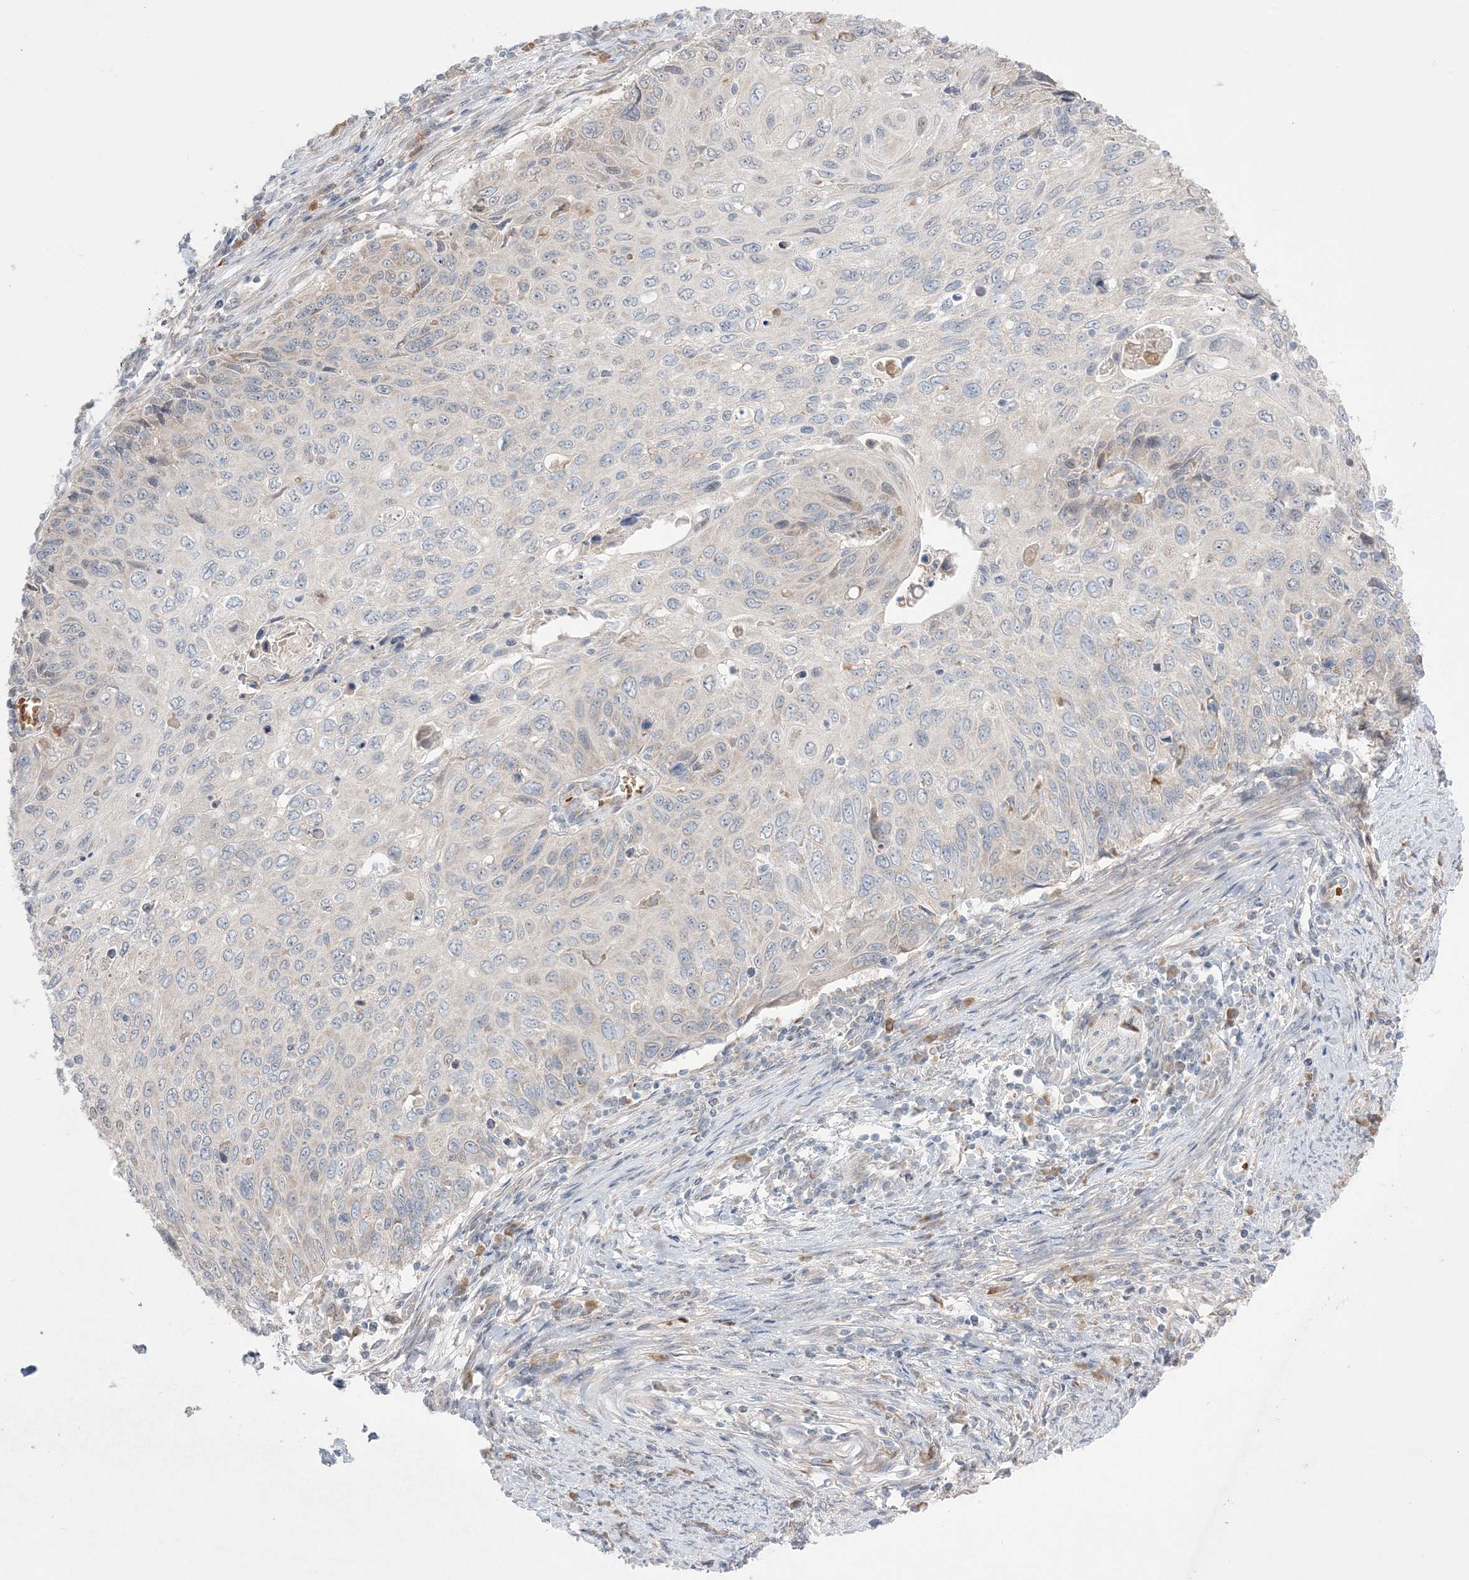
{"staining": {"intensity": "negative", "quantity": "none", "location": "none"}, "tissue": "cervical cancer", "cell_type": "Tumor cells", "image_type": "cancer", "snomed": [{"axis": "morphology", "description": "Squamous cell carcinoma, NOS"}, {"axis": "topography", "description": "Cervix"}], "caption": "Immunohistochemistry of squamous cell carcinoma (cervical) displays no positivity in tumor cells.", "gene": "MMGT1", "patient": {"sex": "female", "age": 70}}